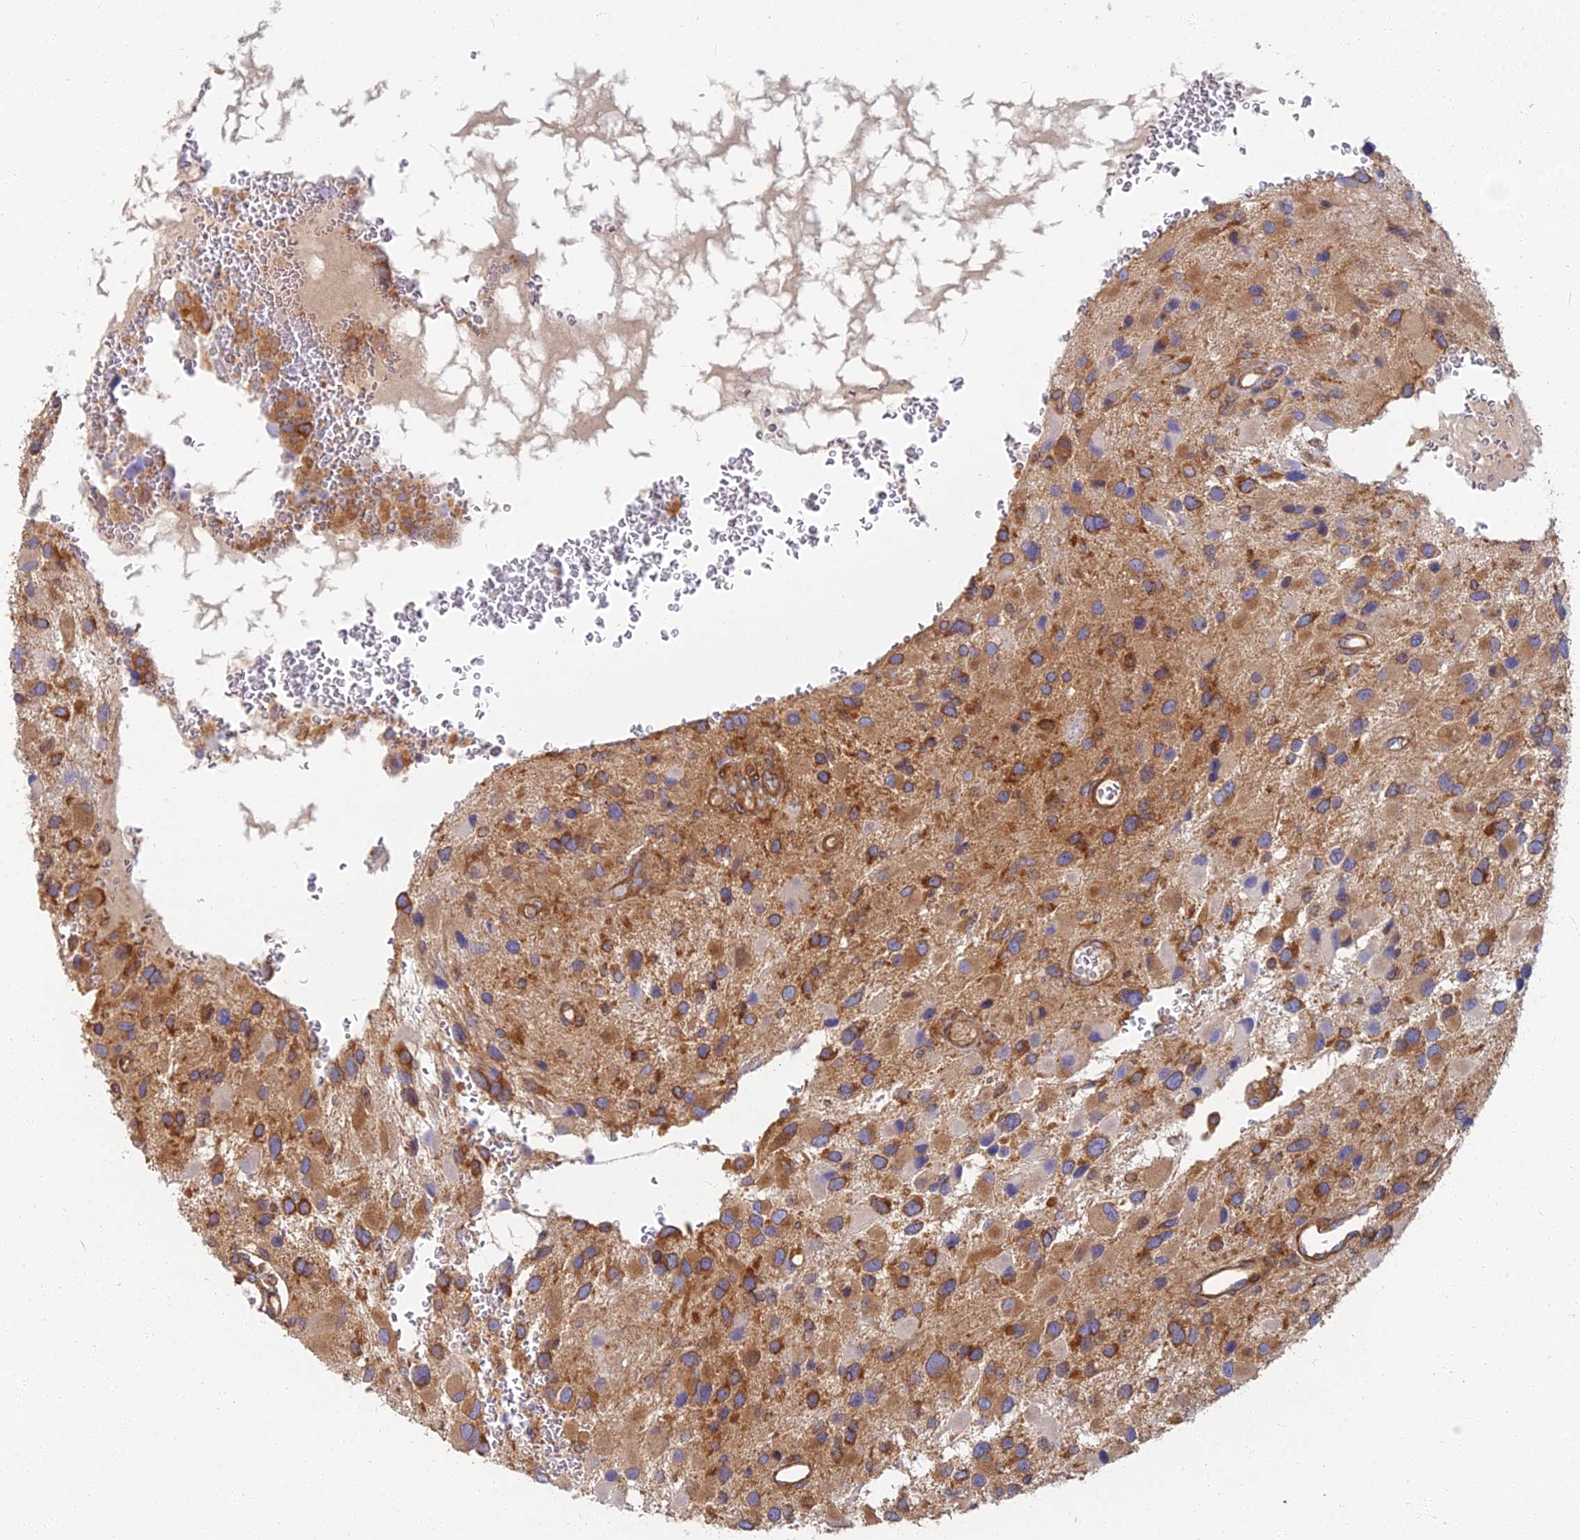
{"staining": {"intensity": "moderate", "quantity": ">75%", "location": "cytoplasmic/membranous"}, "tissue": "glioma", "cell_type": "Tumor cells", "image_type": "cancer", "snomed": [{"axis": "morphology", "description": "Glioma, malignant, High grade"}, {"axis": "topography", "description": "Brain"}], "caption": "Immunohistochemistry (IHC) photomicrograph of neoplastic tissue: human malignant glioma (high-grade) stained using immunohistochemistry reveals medium levels of moderate protein expression localized specifically in the cytoplasmic/membranous of tumor cells, appearing as a cytoplasmic/membranous brown color.", "gene": "RBSN", "patient": {"sex": "male", "age": 53}}